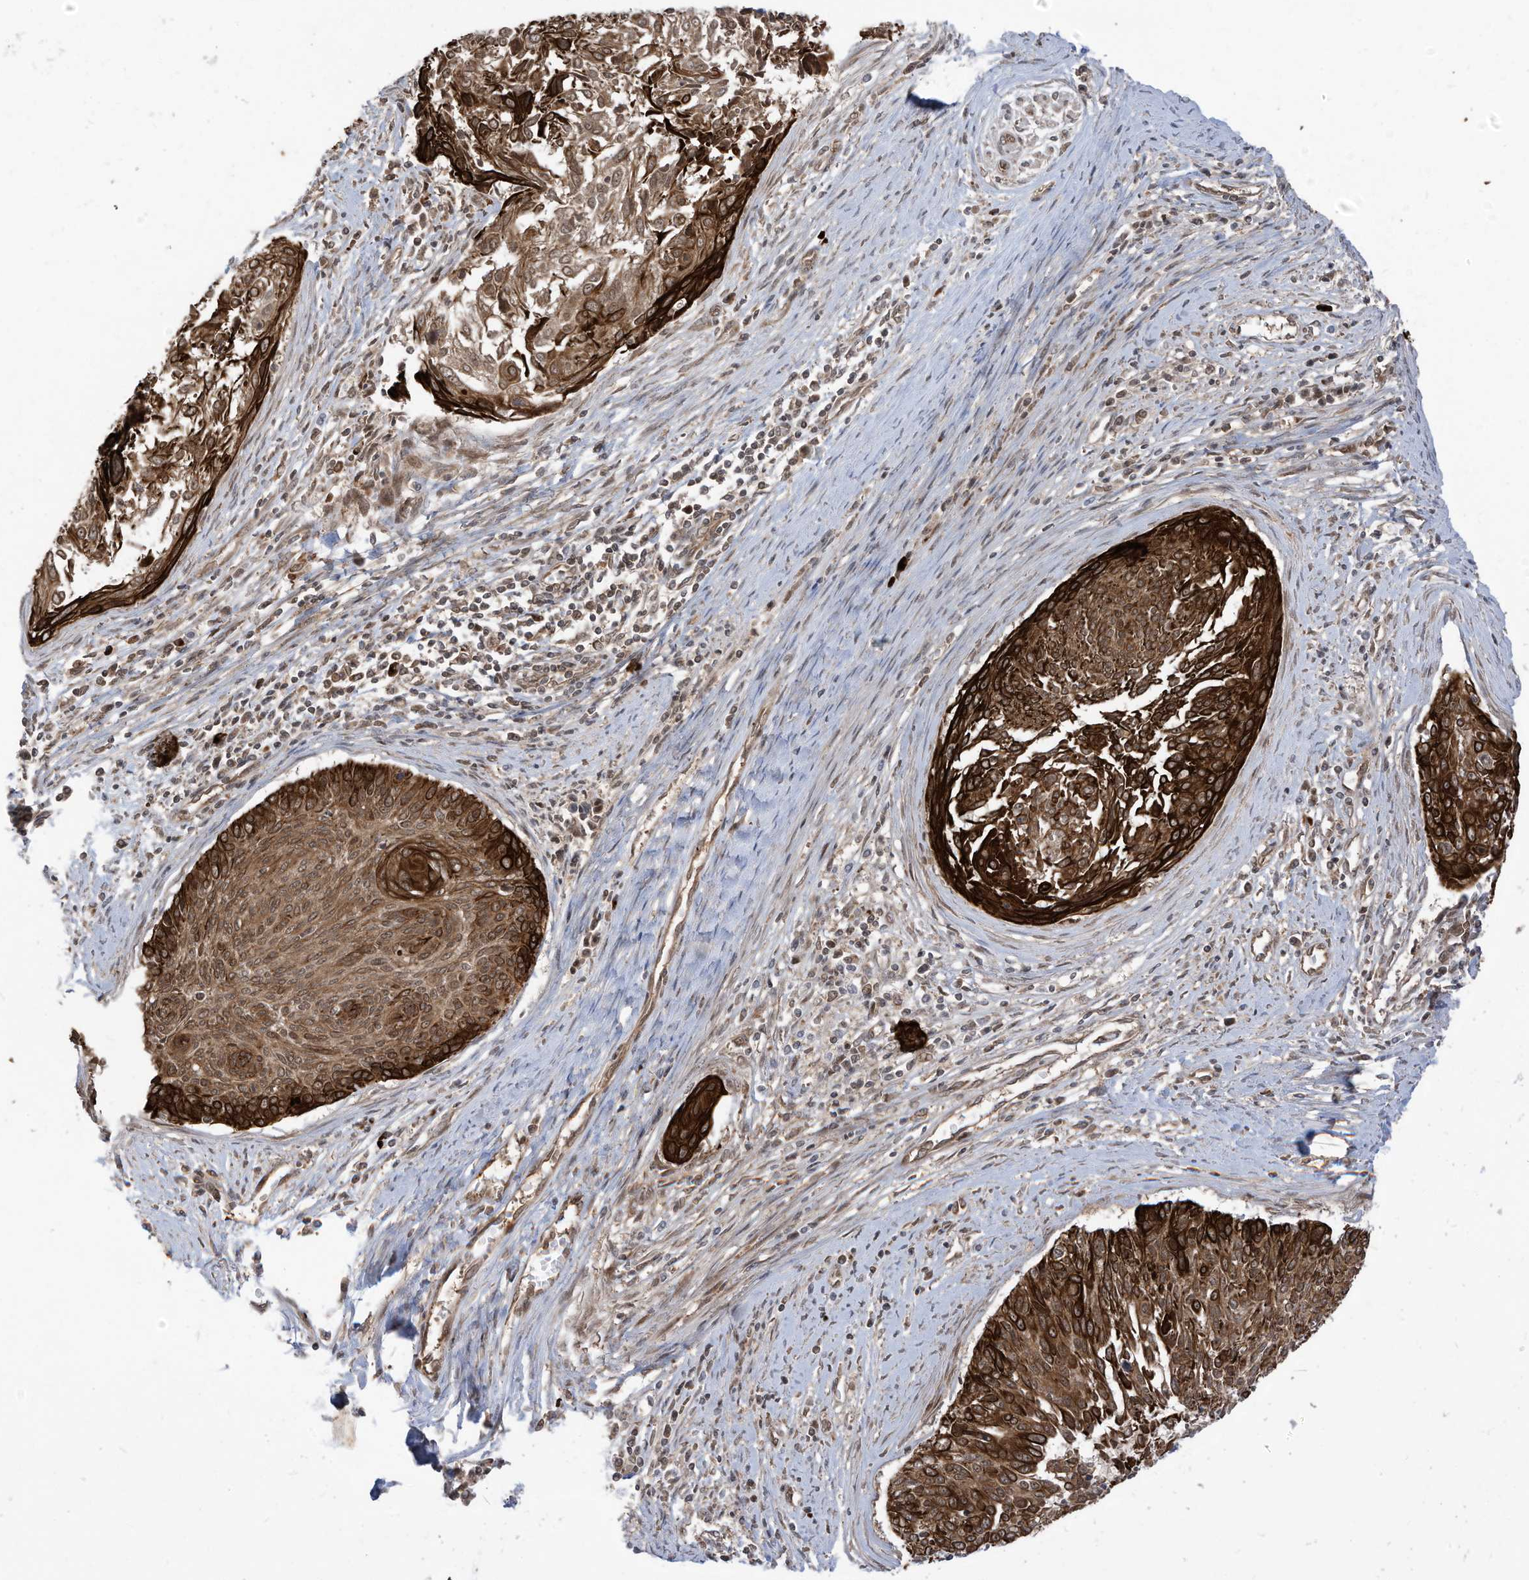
{"staining": {"intensity": "strong", "quantity": ">75%", "location": "cytoplasmic/membranous"}, "tissue": "cervical cancer", "cell_type": "Tumor cells", "image_type": "cancer", "snomed": [{"axis": "morphology", "description": "Squamous cell carcinoma, NOS"}, {"axis": "topography", "description": "Cervix"}], "caption": "Immunohistochemical staining of human cervical cancer (squamous cell carcinoma) shows high levels of strong cytoplasmic/membranous positivity in about >75% of tumor cells. (DAB = brown stain, brightfield microscopy at high magnification).", "gene": "TRIM67", "patient": {"sex": "female", "age": 55}}